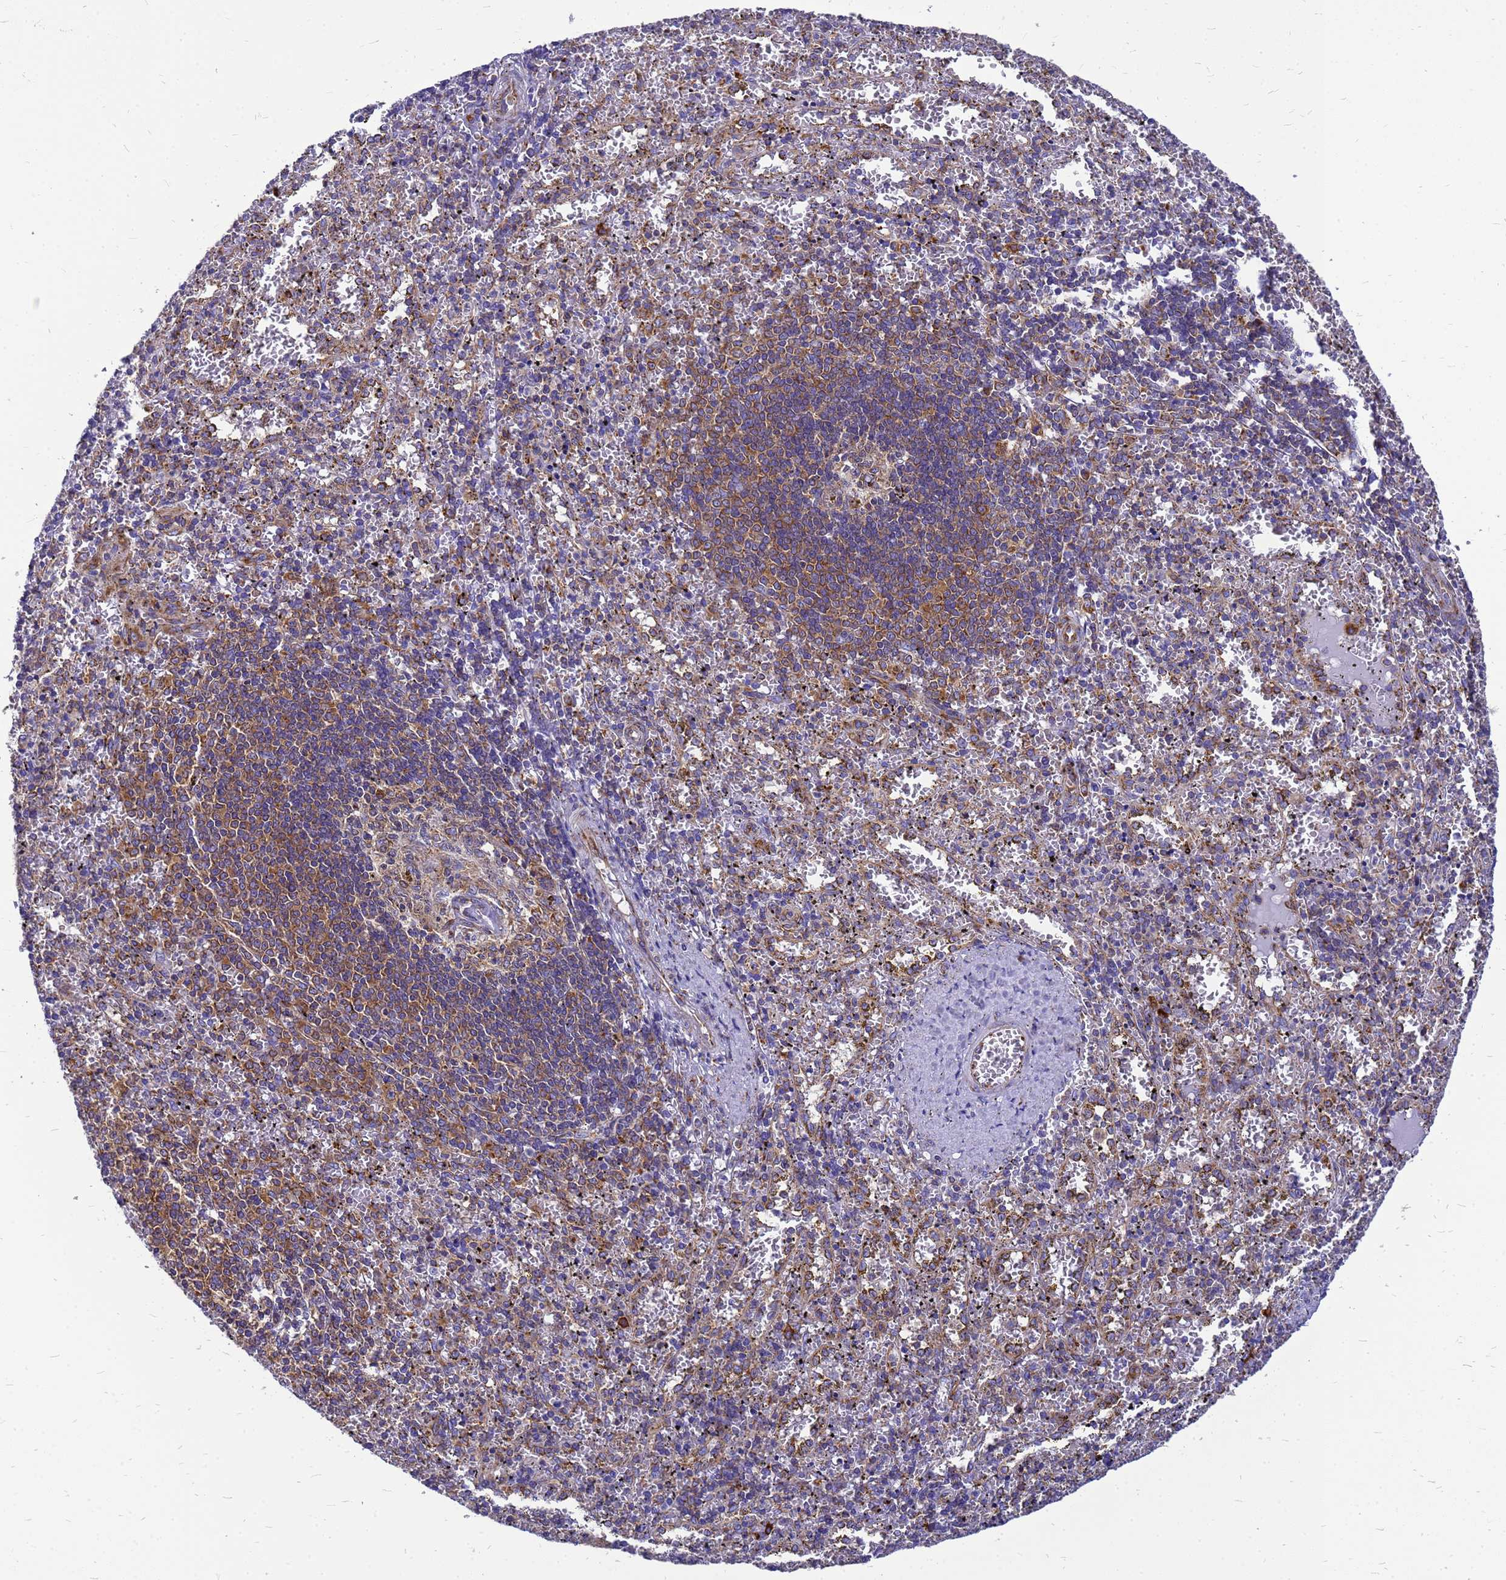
{"staining": {"intensity": "moderate", "quantity": "<25%", "location": "cytoplasmic/membranous"}, "tissue": "spleen", "cell_type": "Cells in red pulp", "image_type": "normal", "snomed": [{"axis": "morphology", "description": "Normal tissue, NOS"}, {"axis": "topography", "description": "Spleen"}], "caption": "Protein staining demonstrates moderate cytoplasmic/membranous positivity in approximately <25% of cells in red pulp in benign spleen. The protein is stained brown, and the nuclei are stained in blue (DAB IHC with brightfield microscopy, high magnification).", "gene": "EEF1D", "patient": {"sex": "male", "age": 11}}